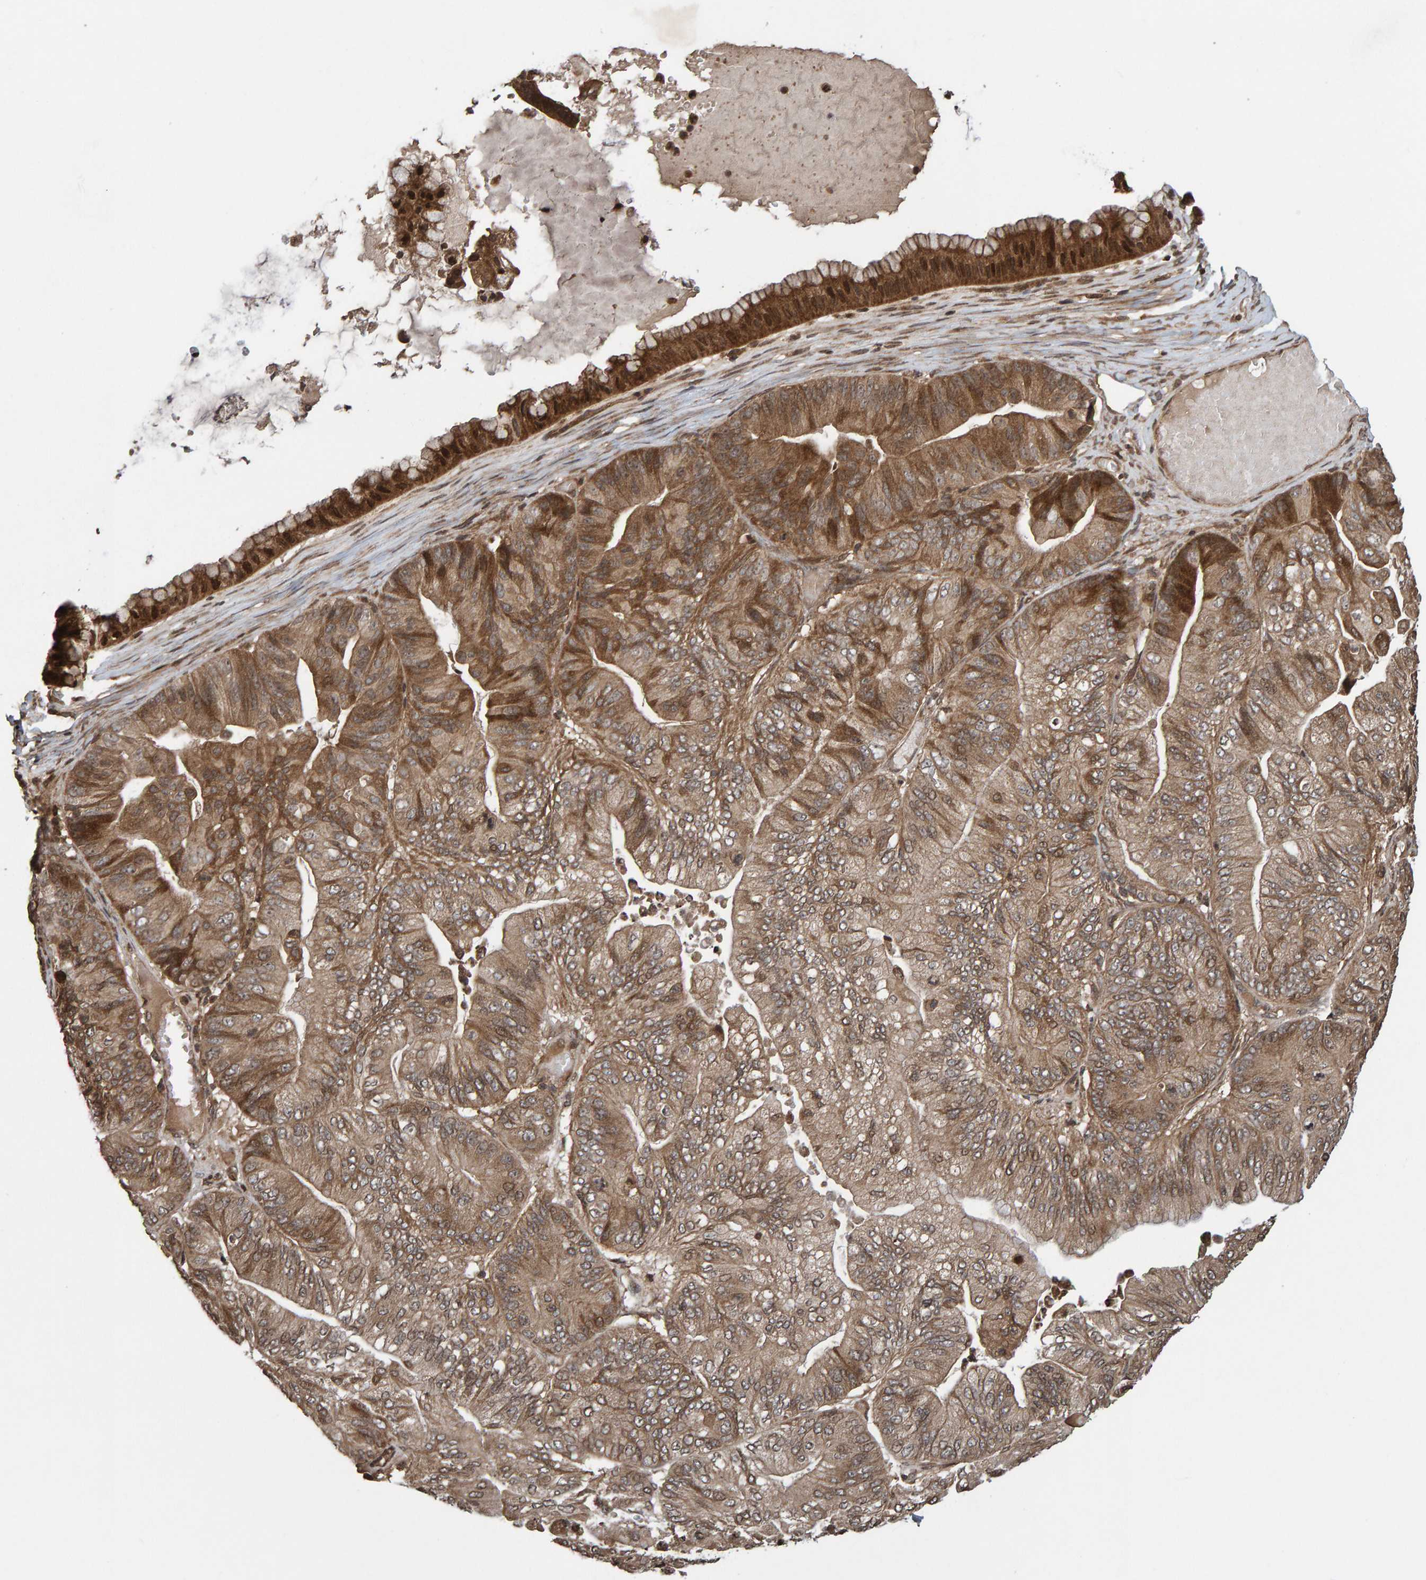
{"staining": {"intensity": "moderate", "quantity": ">75%", "location": "cytoplasmic/membranous"}, "tissue": "ovarian cancer", "cell_type": "Tumor cells", "image_type": "cancer", "snomed": [{"axis": "morphology", "description": "Cystadenocarcinoma, mucinous, NOS"}, {"axis": "topography", "description": "Ovary"}], "caption": "Immunohistochemistry of human ovarian cancer demonstrates medium levels of moderate cytoplasmic/membranous staining in about >75% of tumor cells.", "gene": "GAB2", "patient": {"sex": "female", "age": 61}}